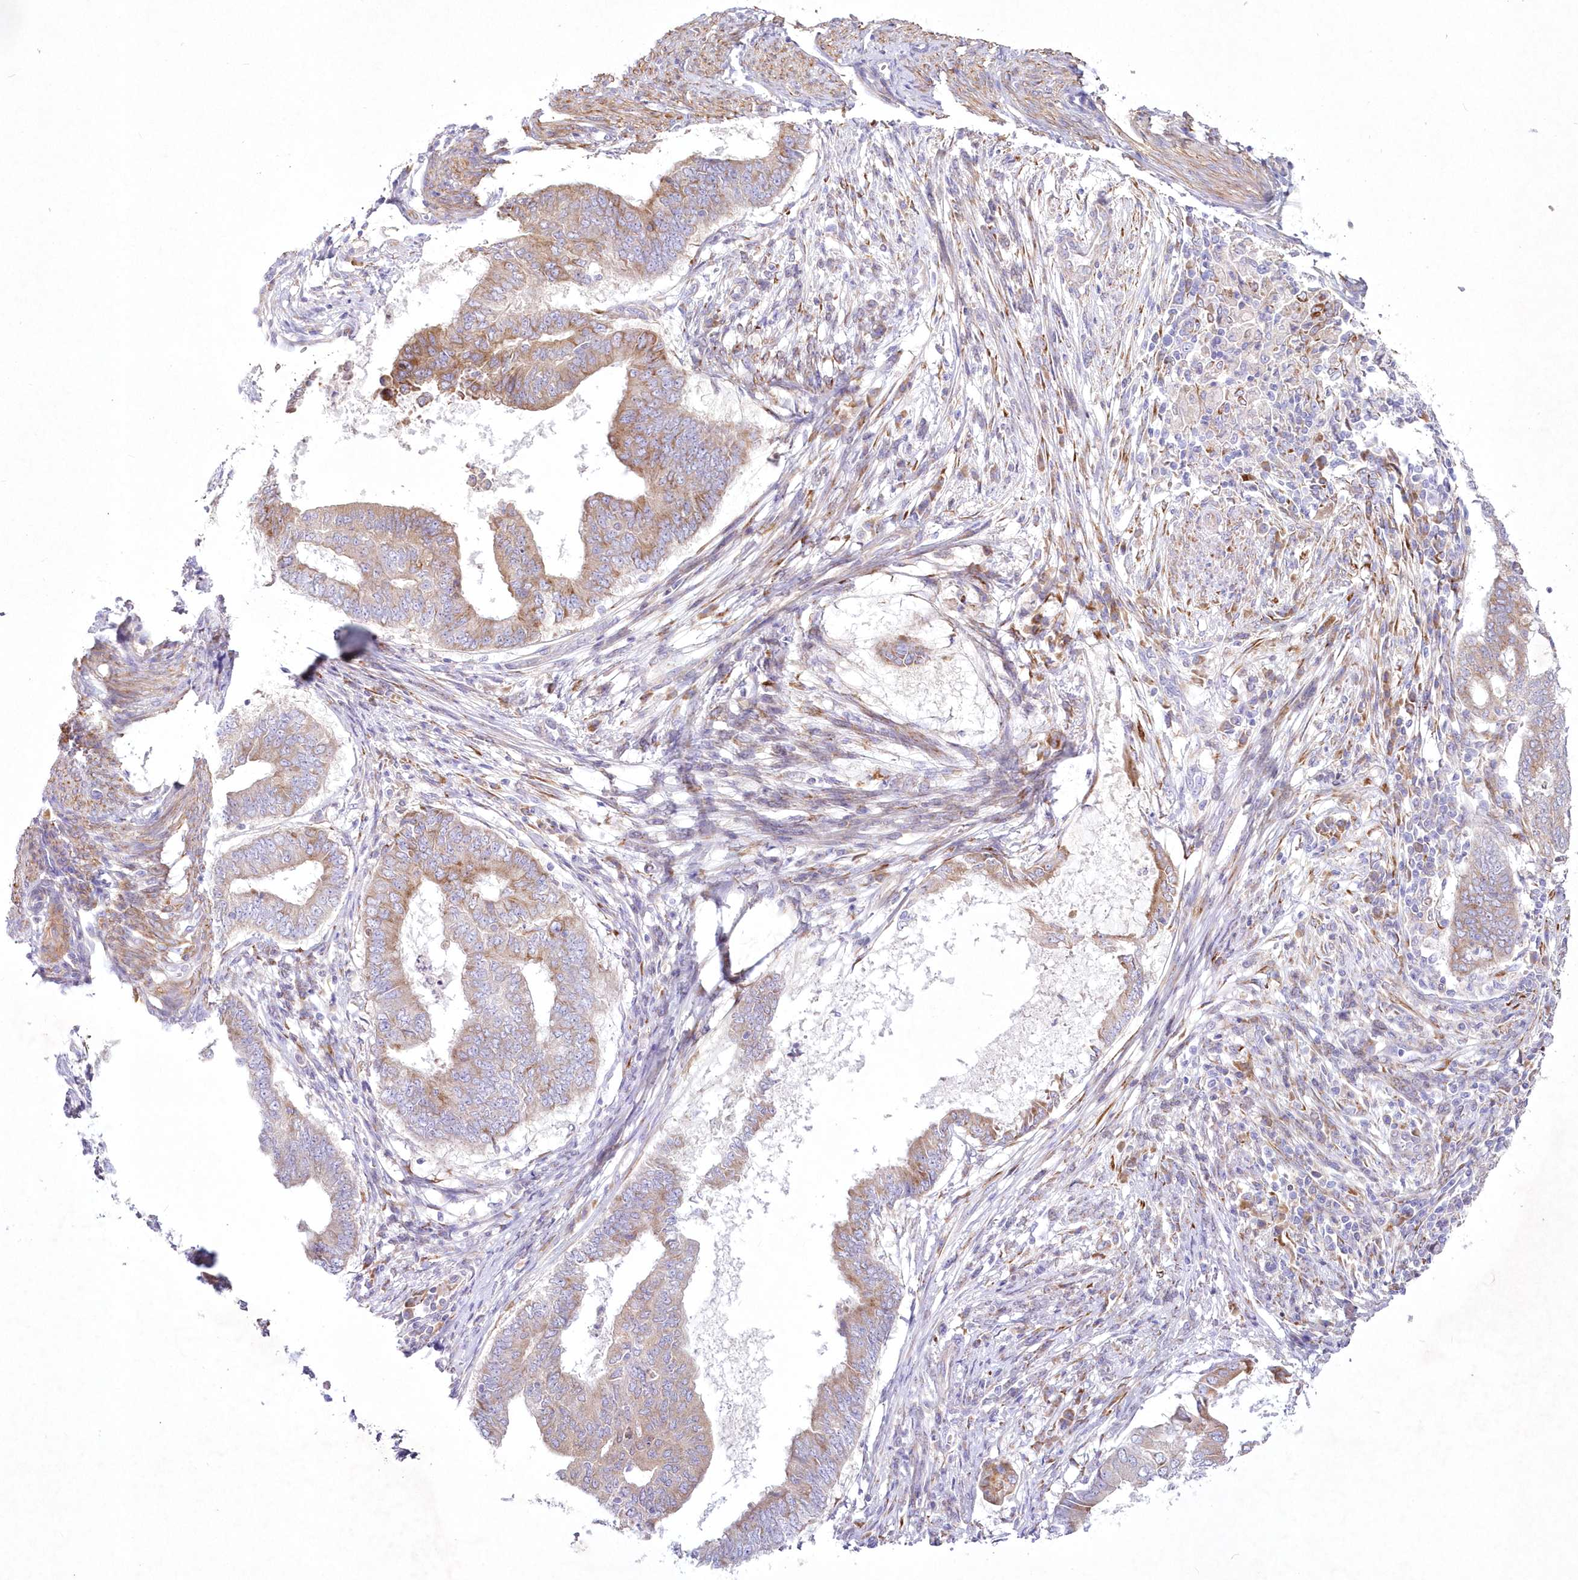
{"staining": {"intensity": "moderate", "quantity": "25%-75%", "location": "cytoplasmic/membranous"}, "tissue": "endometrial cancer", "cell_type": "Tumor cells", "image_type": "cancer", "snomed": [{"axis": "morphology", "description": "Polyp, NOS"}, {"axis": "morphology", "description": "Adenocarcinoma, NOS"}, {"axis": "morphology", "description": "Adenoma, NOS"}, {"axis": "topography", "description": "Endometrium"}], "caption": "Human adenoma (endometrial) stained for a protein (brown) exhibits moderate cytoplasmic/membranous positive positivity in about 25%-75% of tumor cells.", "gene": "ARFGEF3", "patient": {"sex": "female", "age": 79}}